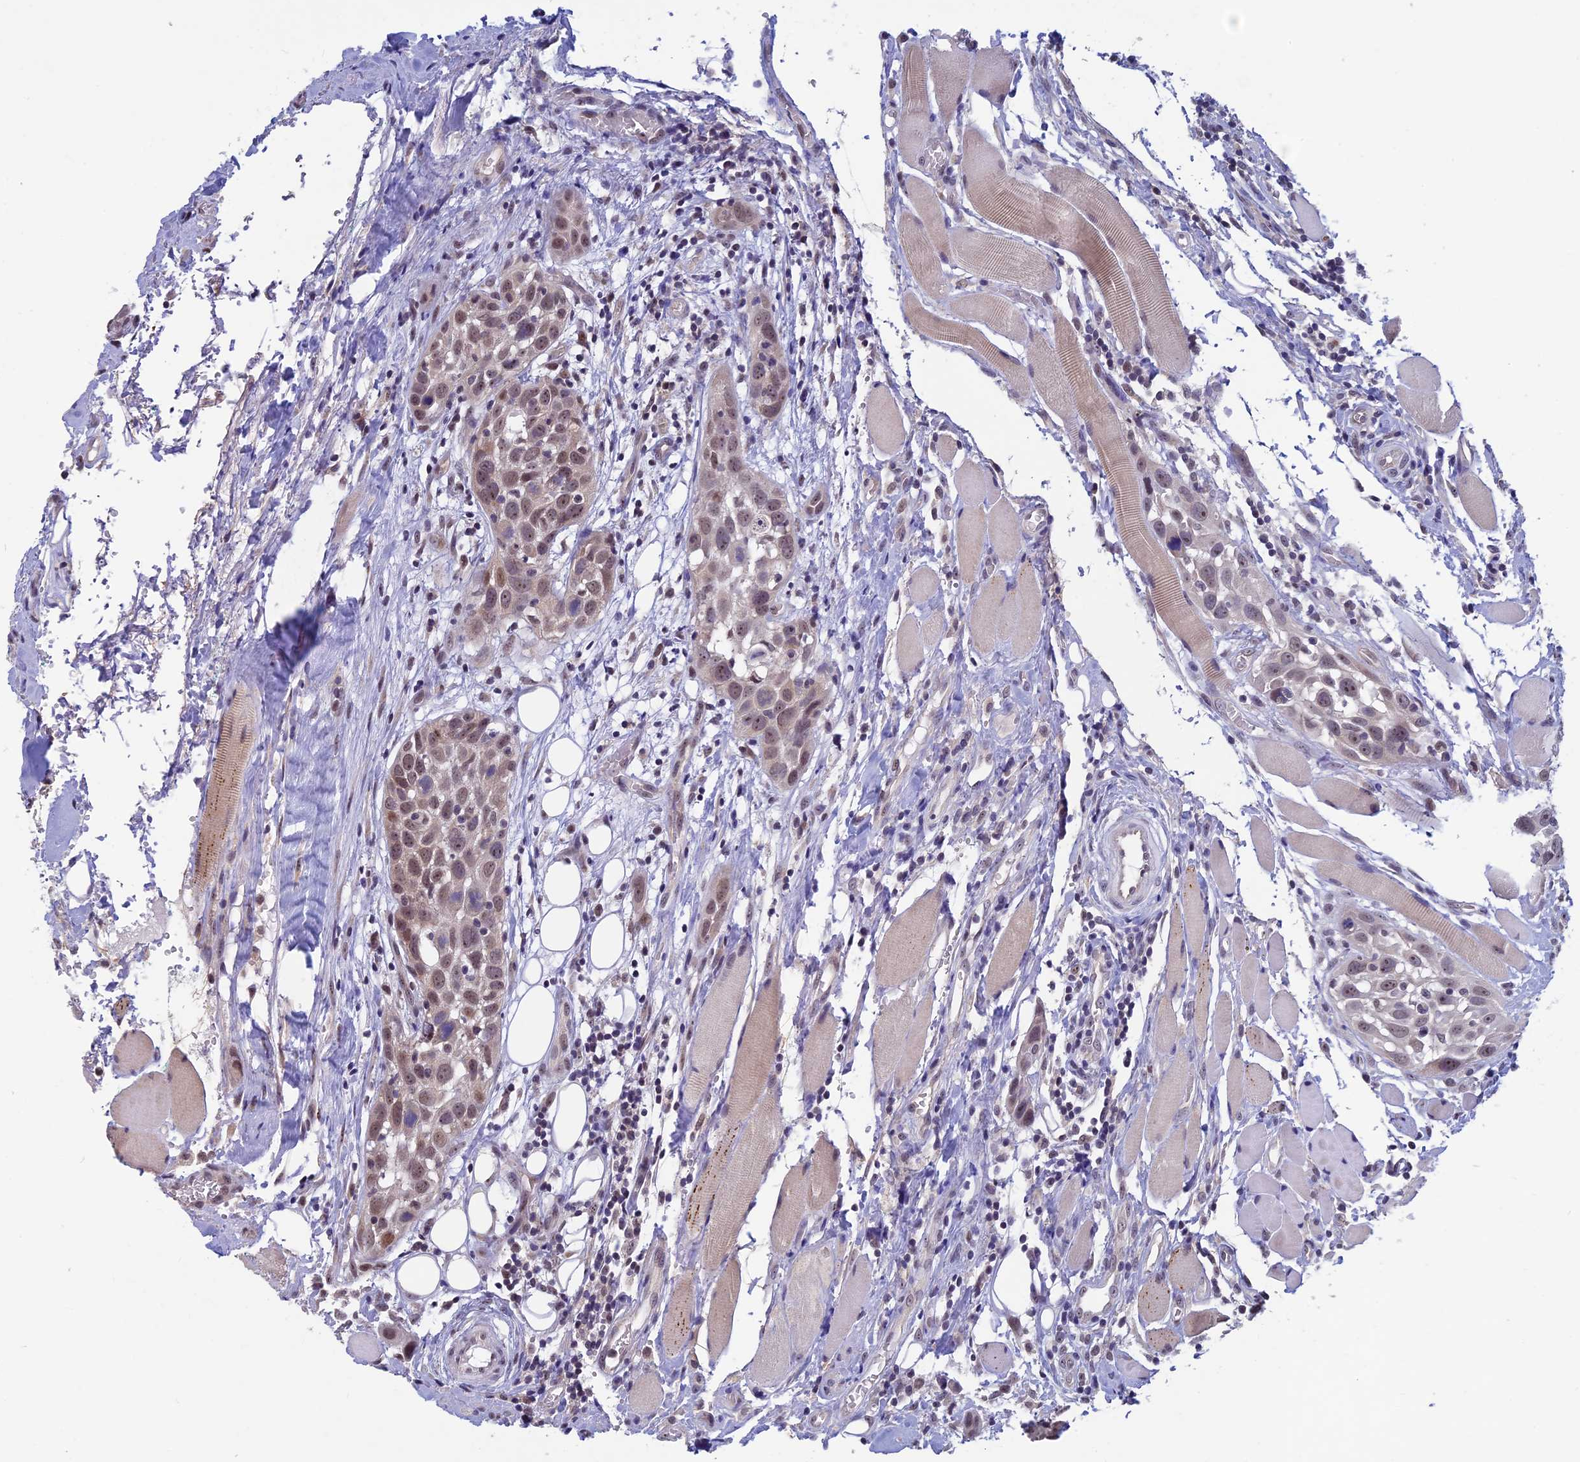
{"staining": {"intensity": "moderate", "quantity": ">75%", "location": "nuclear"}, "tissue": "head and neck cancer", "cell_type": "Tumor cells", "image_type": "cancer", "snomed": [{"axis": "morphology", "description": "Squamous cell carcinoma, NOS"}, {"axis": "topography", "description": "Oral tissue"}, {"axis": "topography", "description": "Head-Neck"}], "caption": "Human squamous cell carcinoma (head and neck) stained with a brown dye exhibits moderate nuclear positive staining in approximately >75% of tumor cells.", "gene": "SPIRE1", "patient": {"sex": "female", "age": 50}}